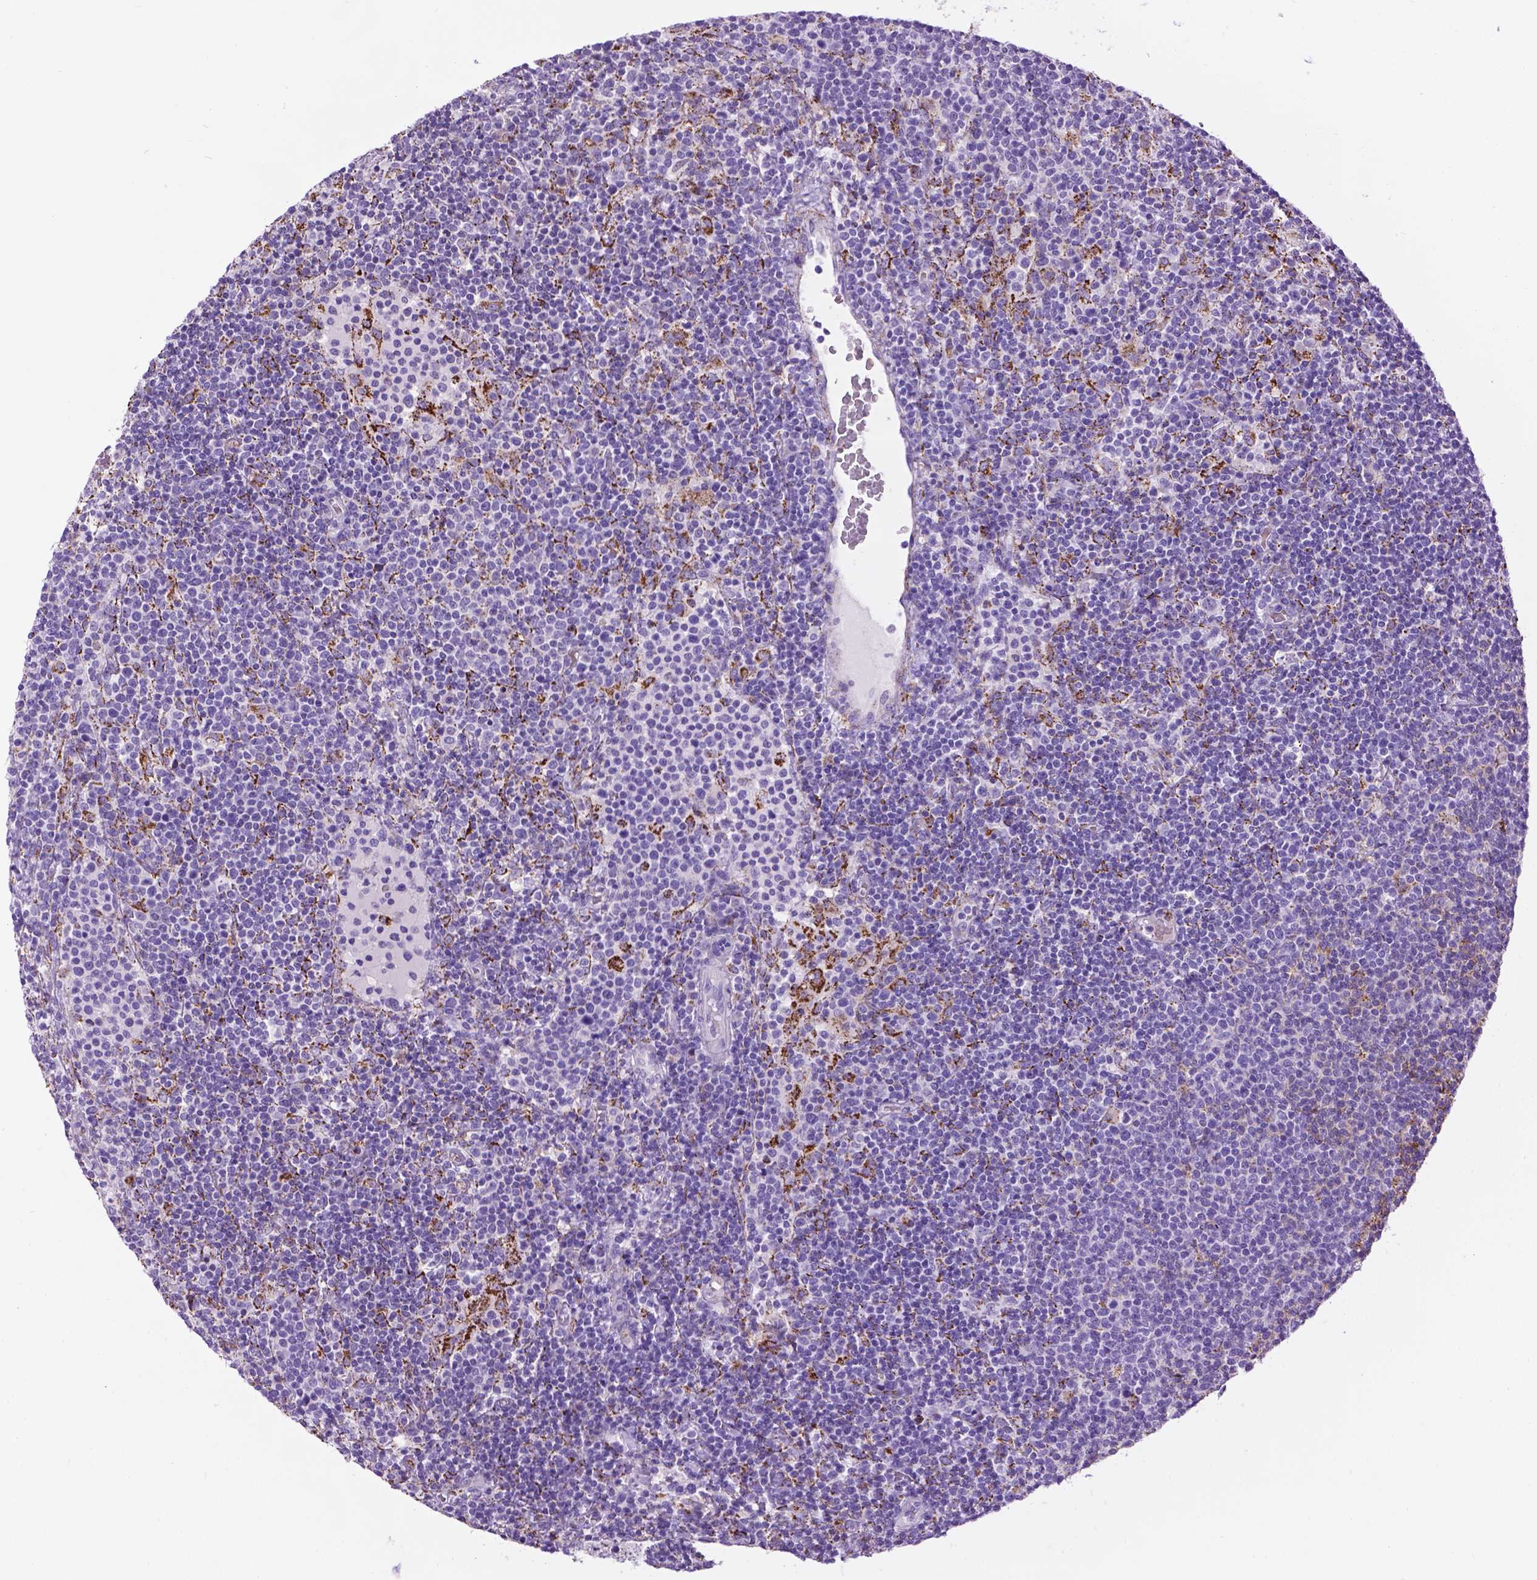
{"staining": {"intensity": "negative", "quantity": "none", "location": "none"}, "tissue": "lymphoma", "cell_type": "Tumor cells", "image_type": "cancer", "snomed": [{"axis": "morphology", "description": "Malignant lymphoma, non-Hodgkin's type, High grade"}, {"axis": "topography", "description": "Lymph node"}], "caption": "Protein analysis of lymphoma reveals no significant expression in tumor cells. Brightfield microscopy of immunohistochemistry stained with DAB (3,3'-diaminobenzidine) (brown) and hematoxylin (blue), captured at high magnification.", "gene": "TMEM132E", "patient": {"sex": "male", "age": 61}}